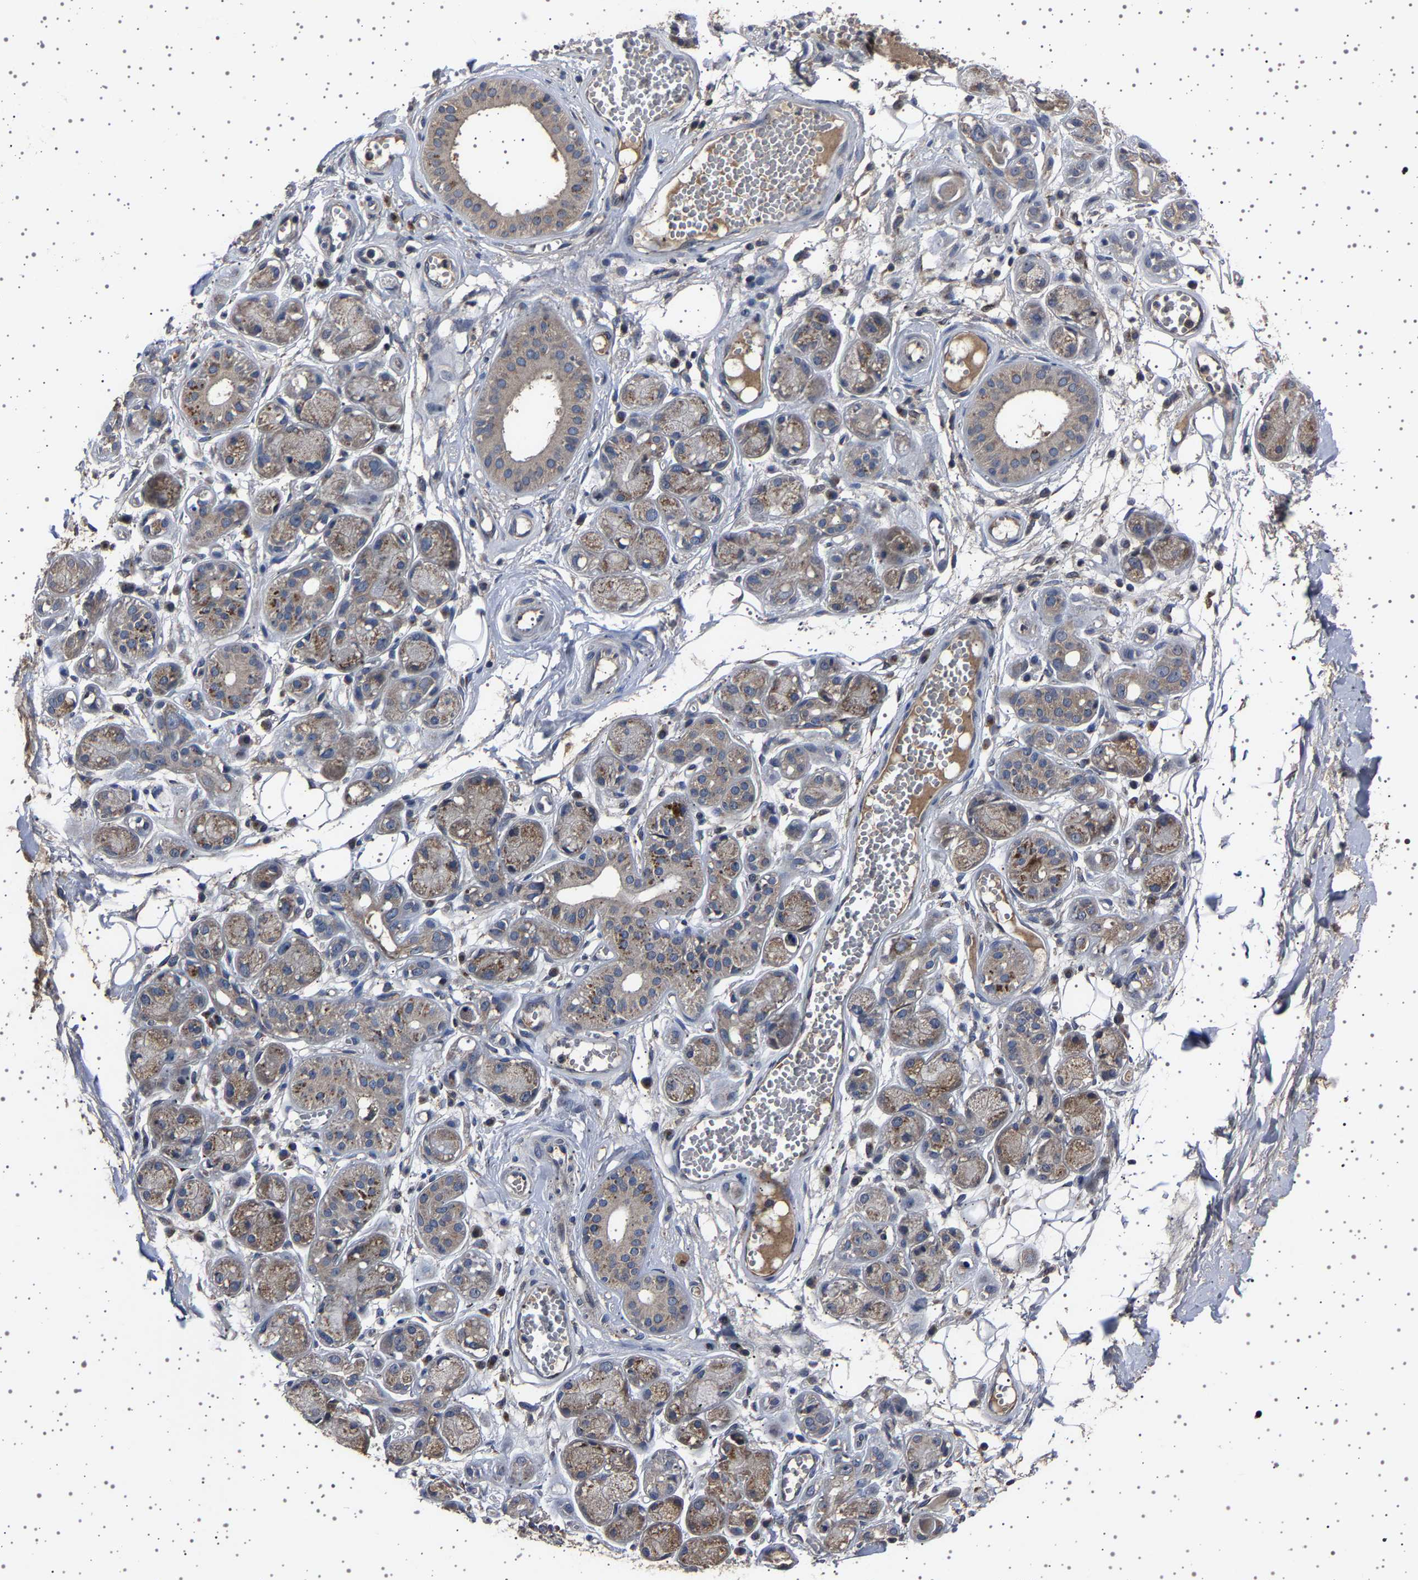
{"staining": {"intensity": "negative", "quantity": "none", "location": "none"}, "tissue": "adipose tissue", "cell_type": "Adipocytes", "image_type": "normal", "snomed": [{"axis": "morphology", "description": "Normal tissue, NOS"}, {"axis": "morphology", "description": "Inflammation, NOS"}, {"axis": "topography", "description": "Salivary gland"}, {"axis": "topography", "description": "Peripheral nerve tissue"}], "caption": "DAB (3,3'-diaminobenzidine) immunohistochemical staining of normal adipose tissue shows no significant positivity in adipocytes. The staining was performed using DAB (3,3'-diaminobenzidine) to visualize the protein expression in brown, while the nuclei were stained in blue with hematoxylin (Magnification: 20x).", "gene": "NCKAP1", "patient": {"sex": "female", "age": 75}}